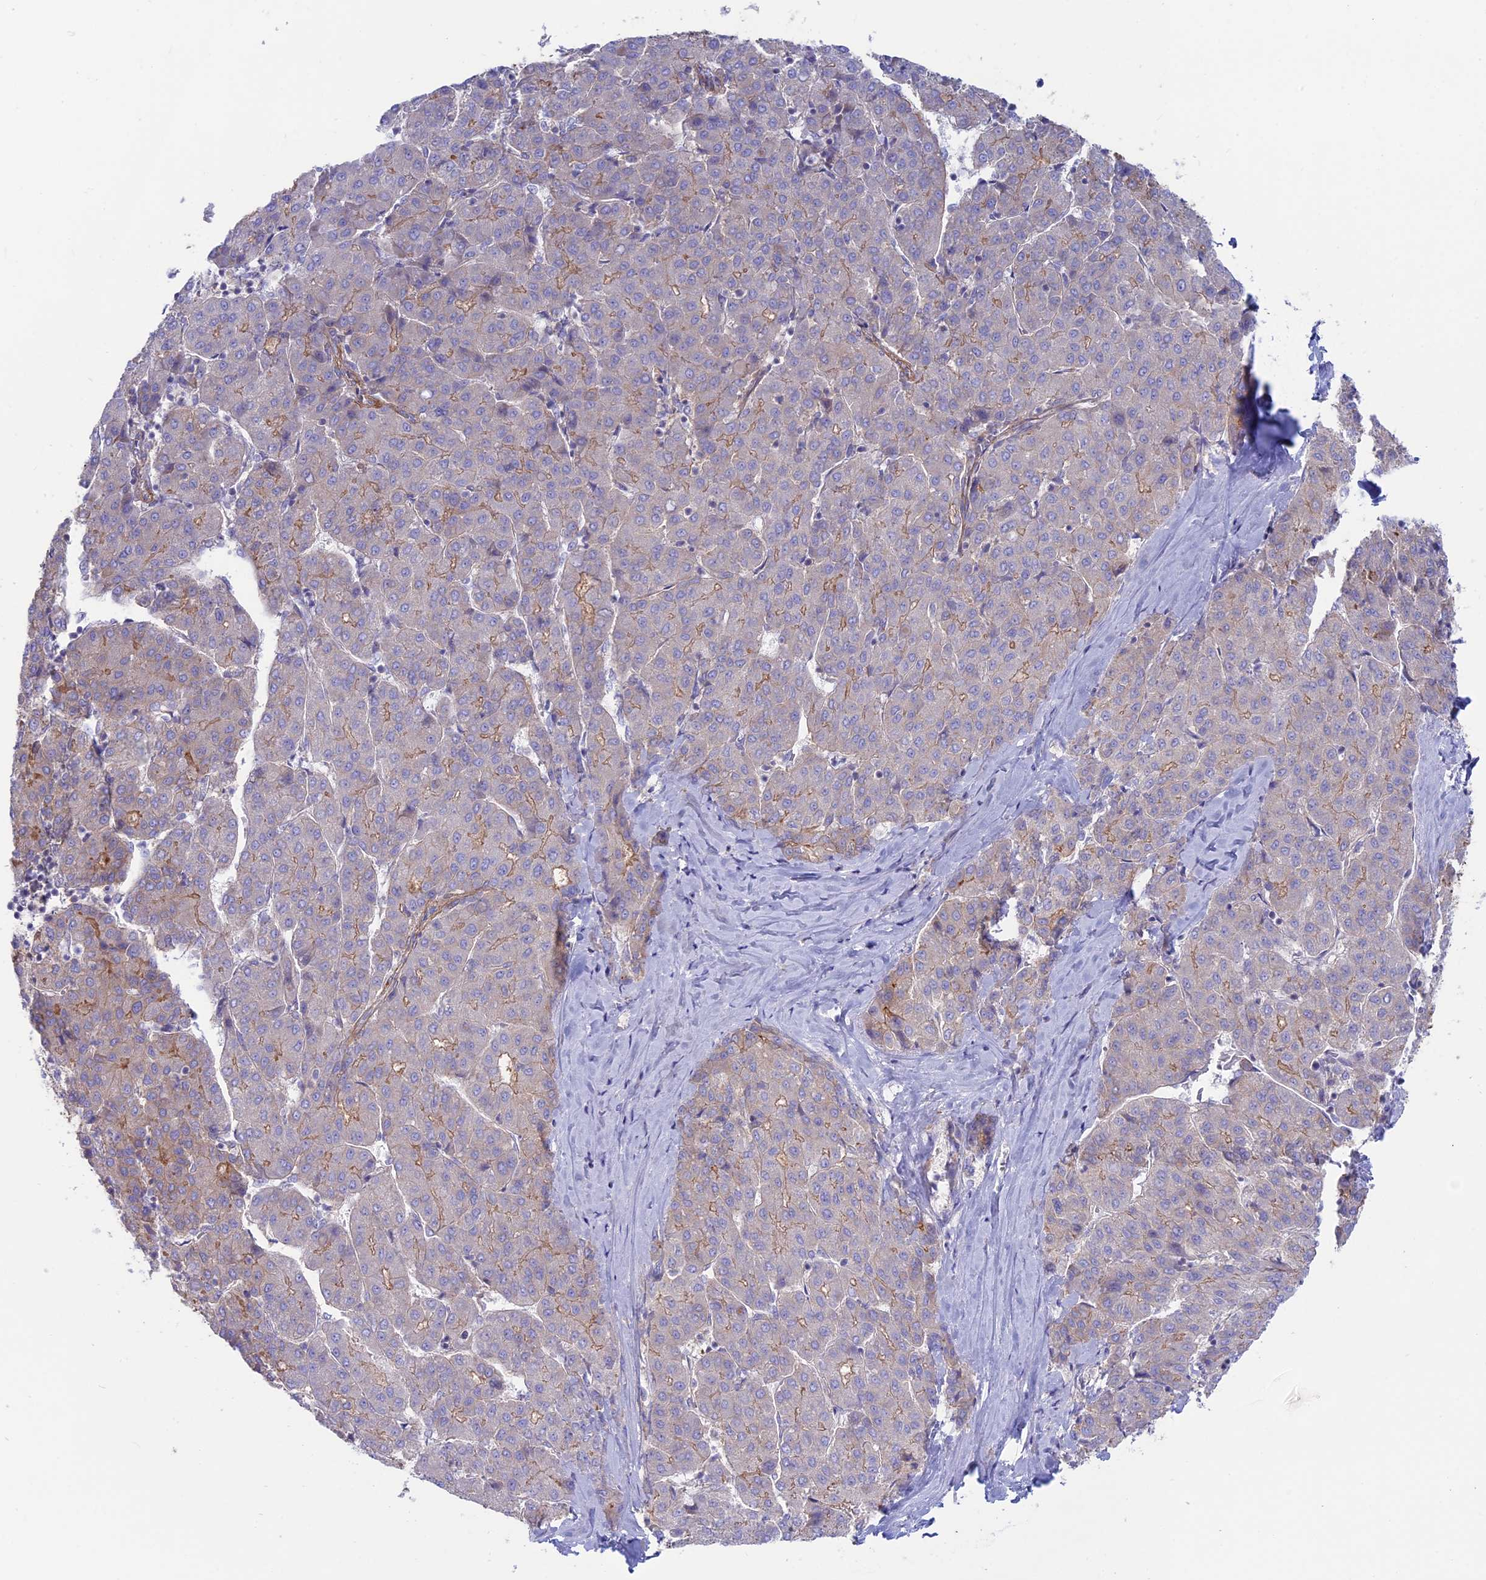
{"staining": {"intensity": "moderate", "quantity": "<25%", "location": "cytoplasmic/membranous"}, "tissue": "liver cancer", "cell_type": "Tumor cells", "image_type": "cancer", "snomed": [{"axis": "morphology", "description": "Carcinoma, Hepatocellular, NOS"}, {"axis": "topography", "description": "Liver"}], "caption": "IHC of liver cancer (hepatocellular carcinoma) exhibits low levels of moderate cytoplasmic/membranous expression in approximately <25% of tumor cells.", "gene": "MYO5B", "patient": {"sex": "male", "age": 65}}